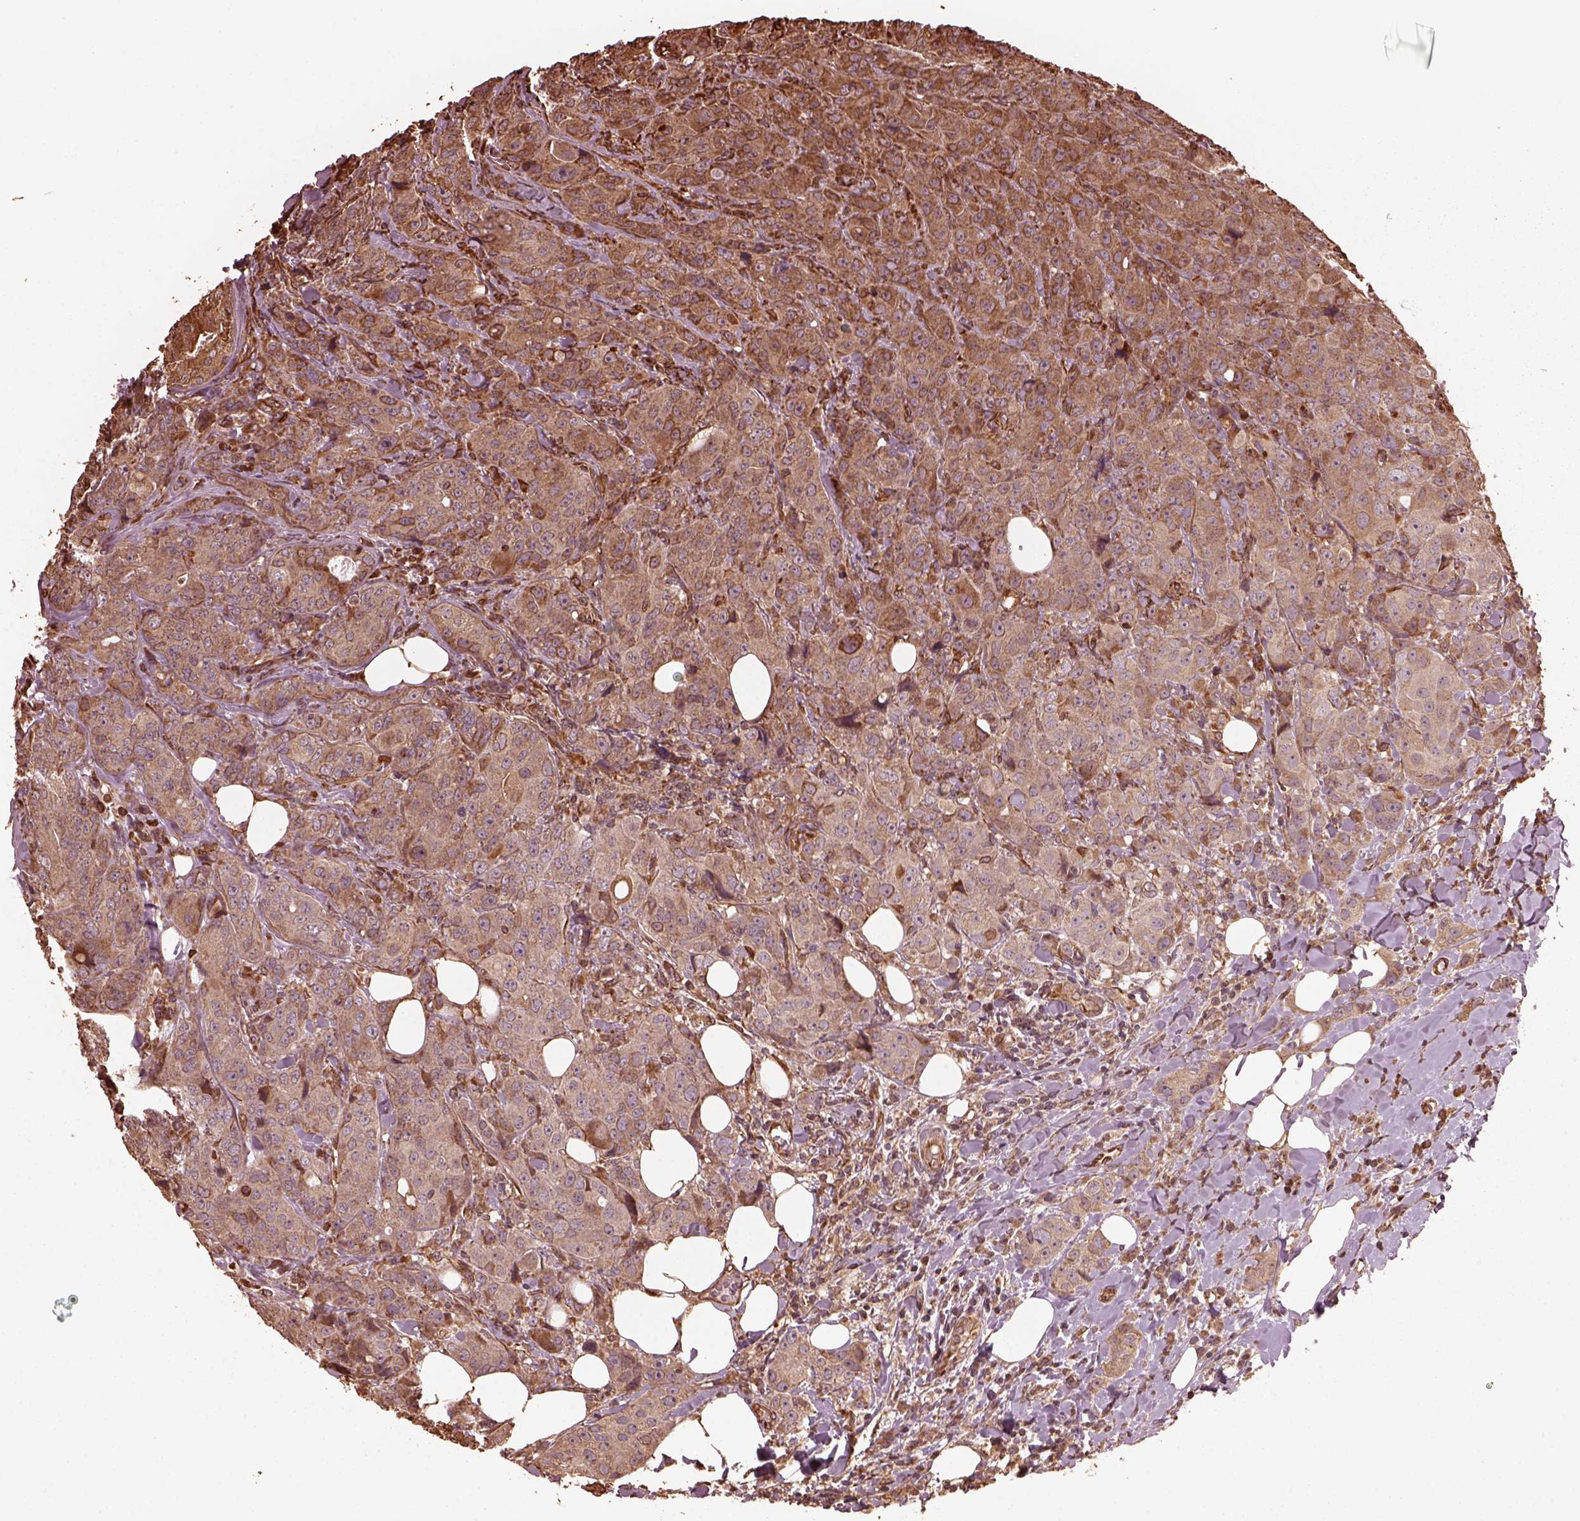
{"staining": {"intensity": "moderate", "quantity": ">75%", "location": "cytoplasmic/membranous"}, "tissue": "breast cancer", "cell_type": "Tumor cells", "image_type": "cancer", "snomed": [{"axis": "morphology", "description": "Duct carcinoma"}, {"axis": "topography", "description": "Breast"}], "caption": "The photomicrograph exhibits staining of breast cancer (intraductal carcinoma), revealing moderate cytoplasmic/membranous protein staining (brown color) within tumor cells.", "gene": "GTPBP1", "patient": {"sex": "female", "age": 43}}